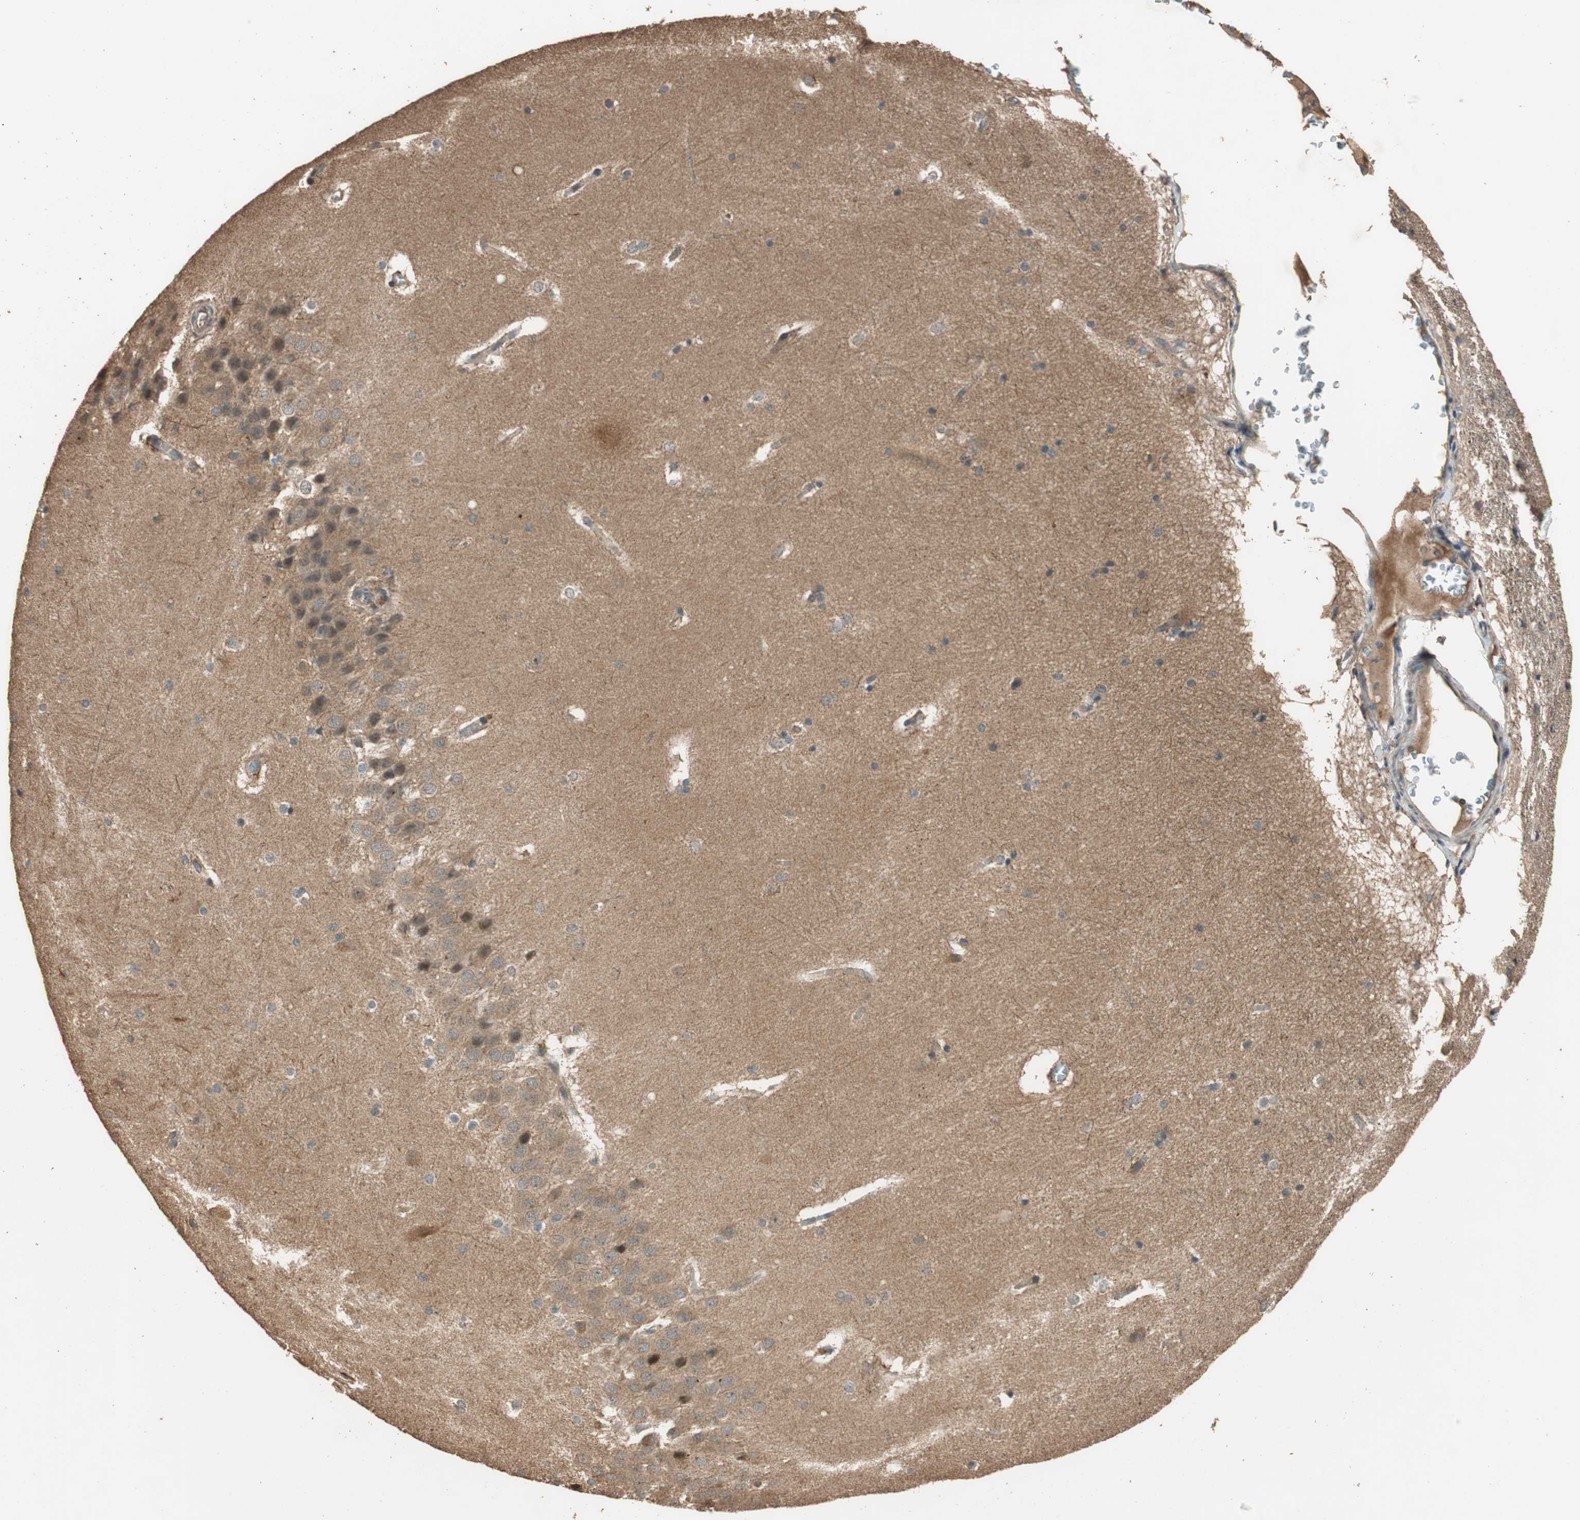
{"staining": {"intensity": "moderate", "quantity": "<25%", "location": "cytoplasmic/membranous"}, "tissue": "hippocampus", "cell_type": "Glial cells", "image_type": "normal", "snomed": [{"axis": "morphology", "description": "Normal tissue, NOS"}, {"axis": "topography", "description": "Hippocampus"}], "caption": "Protein analysis of benign hippocampus displays moderate cytoplasmic/membranous staining in about <25% of glial cells.", "gene": "MST1R", "patient": {"sex": "female", "age": 19}}